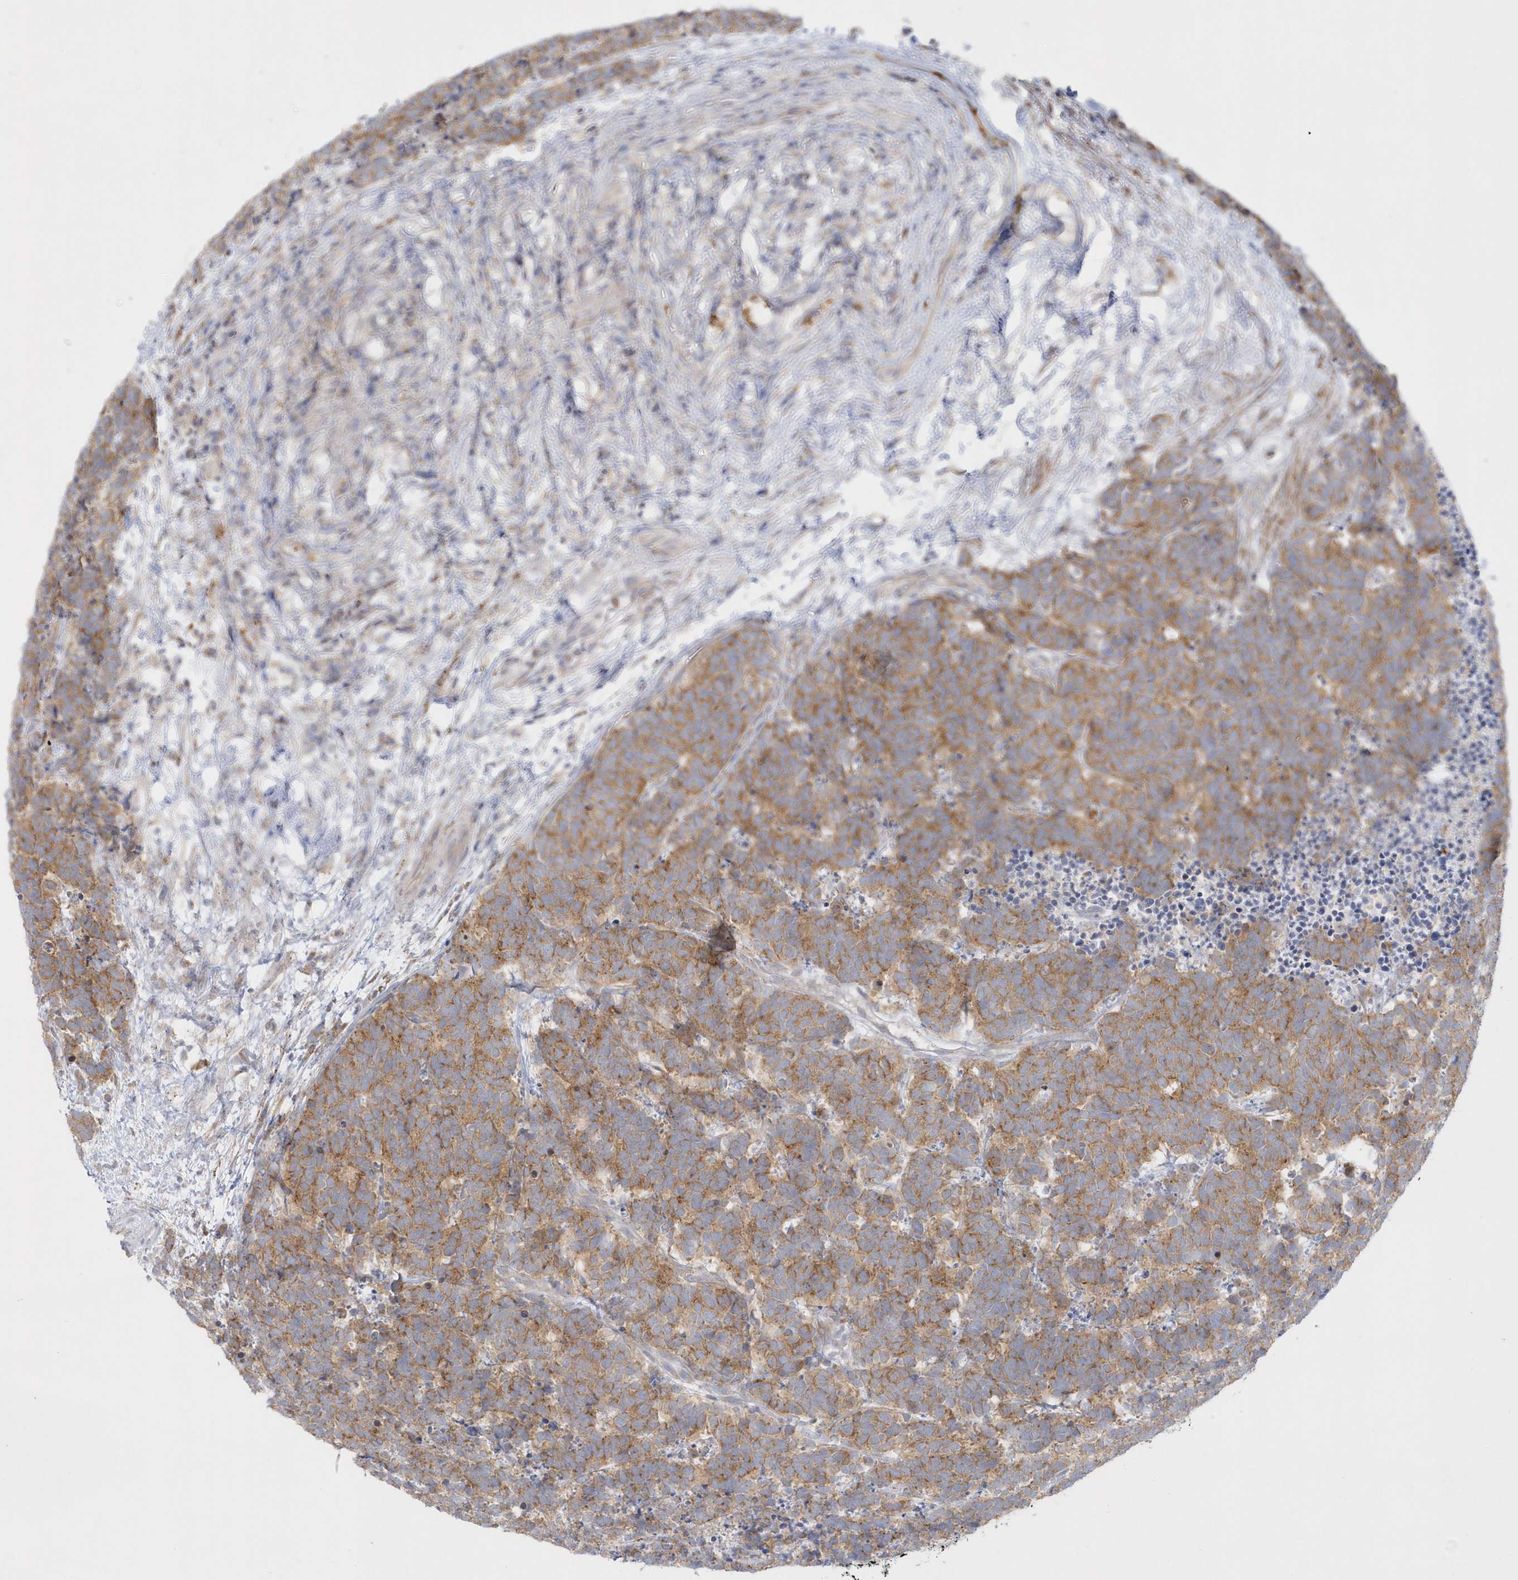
{"staining": {"intensity": "moderate", "quantity": ">75%", "location": "cytoplasmic/membranous"}, "tissue": "carcinoid", "cell_type": "Tumor cells", "image_type": "cancer", "snomed": [{"axis": "morphology", "description": "Carcinoma, NOS"}, {"axis": "morphology", "description": "Carcinoid, malignant, NOS"}, {"axis": "topography", "description": "Urinary bladder"}], "caption": "A brown stain shows moderate cytoplasmic/membranous staining of a protein in human carcinoid tumor cells.", "gene": "DNAJC18", "patient": {"sex": "male", "age": 57}}